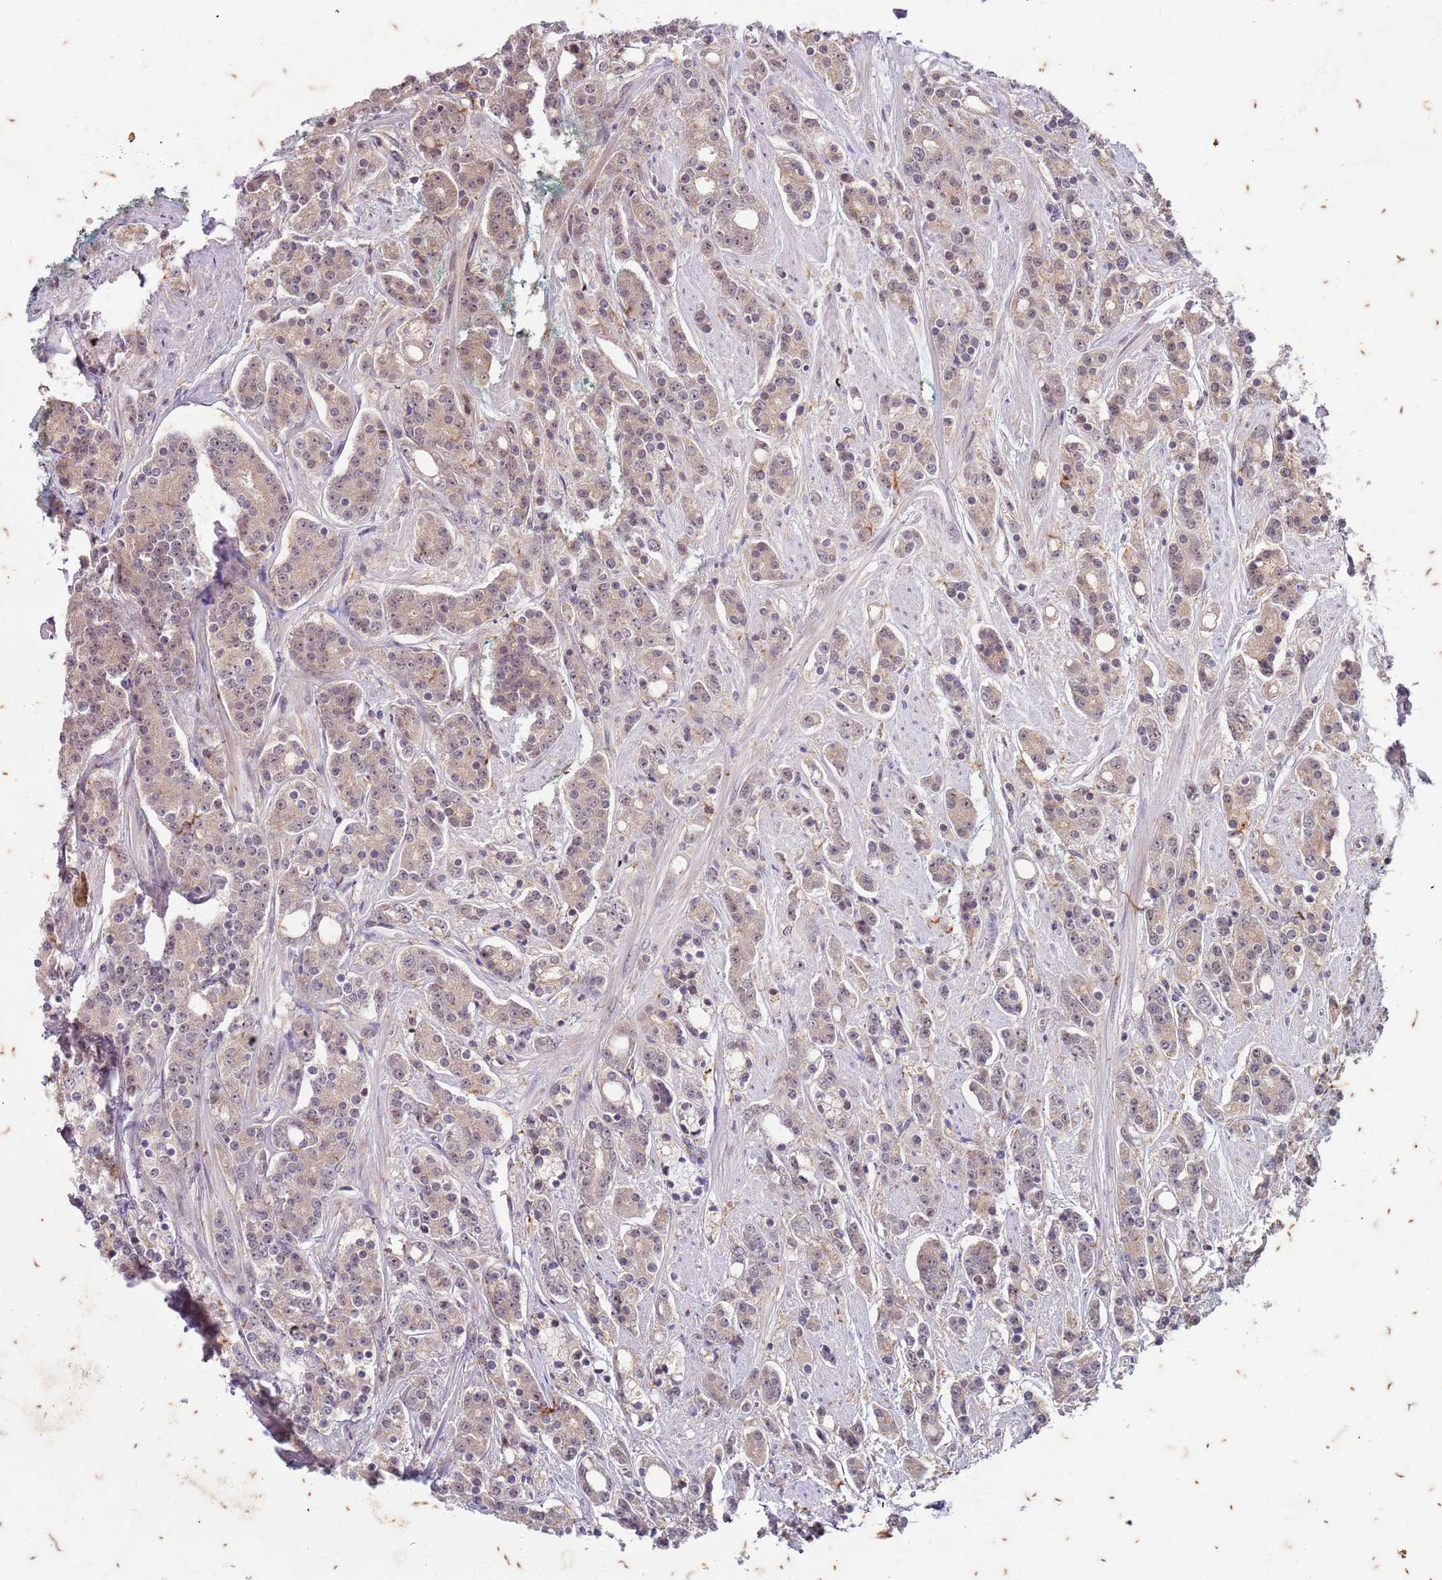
{"staining": {"intensity": "weak", "quantity": "25%-75%", "location": "cytoplasmic/membranous,nuclear"}, "tissue": "prostate cancer", "cell_type": "Tumor cells", "image_type": "cancer", "snomed": [{"axis": "morphology", "description": "Adenocarcinoma, High grade"}, {"axis": "topography", "description": "Prostate"}], "caption": "Adenocarcinoma (high-grade) (prostate) tissue shows weak cytoplasmic/membranous and nuclear positivity in about 25%-75% of tumor cells (brown staining indicates protein expression, while blue staining denotes nuclei).", "gene": "RAPGEF3", "patient": {"sex": "male", "age": 62}}